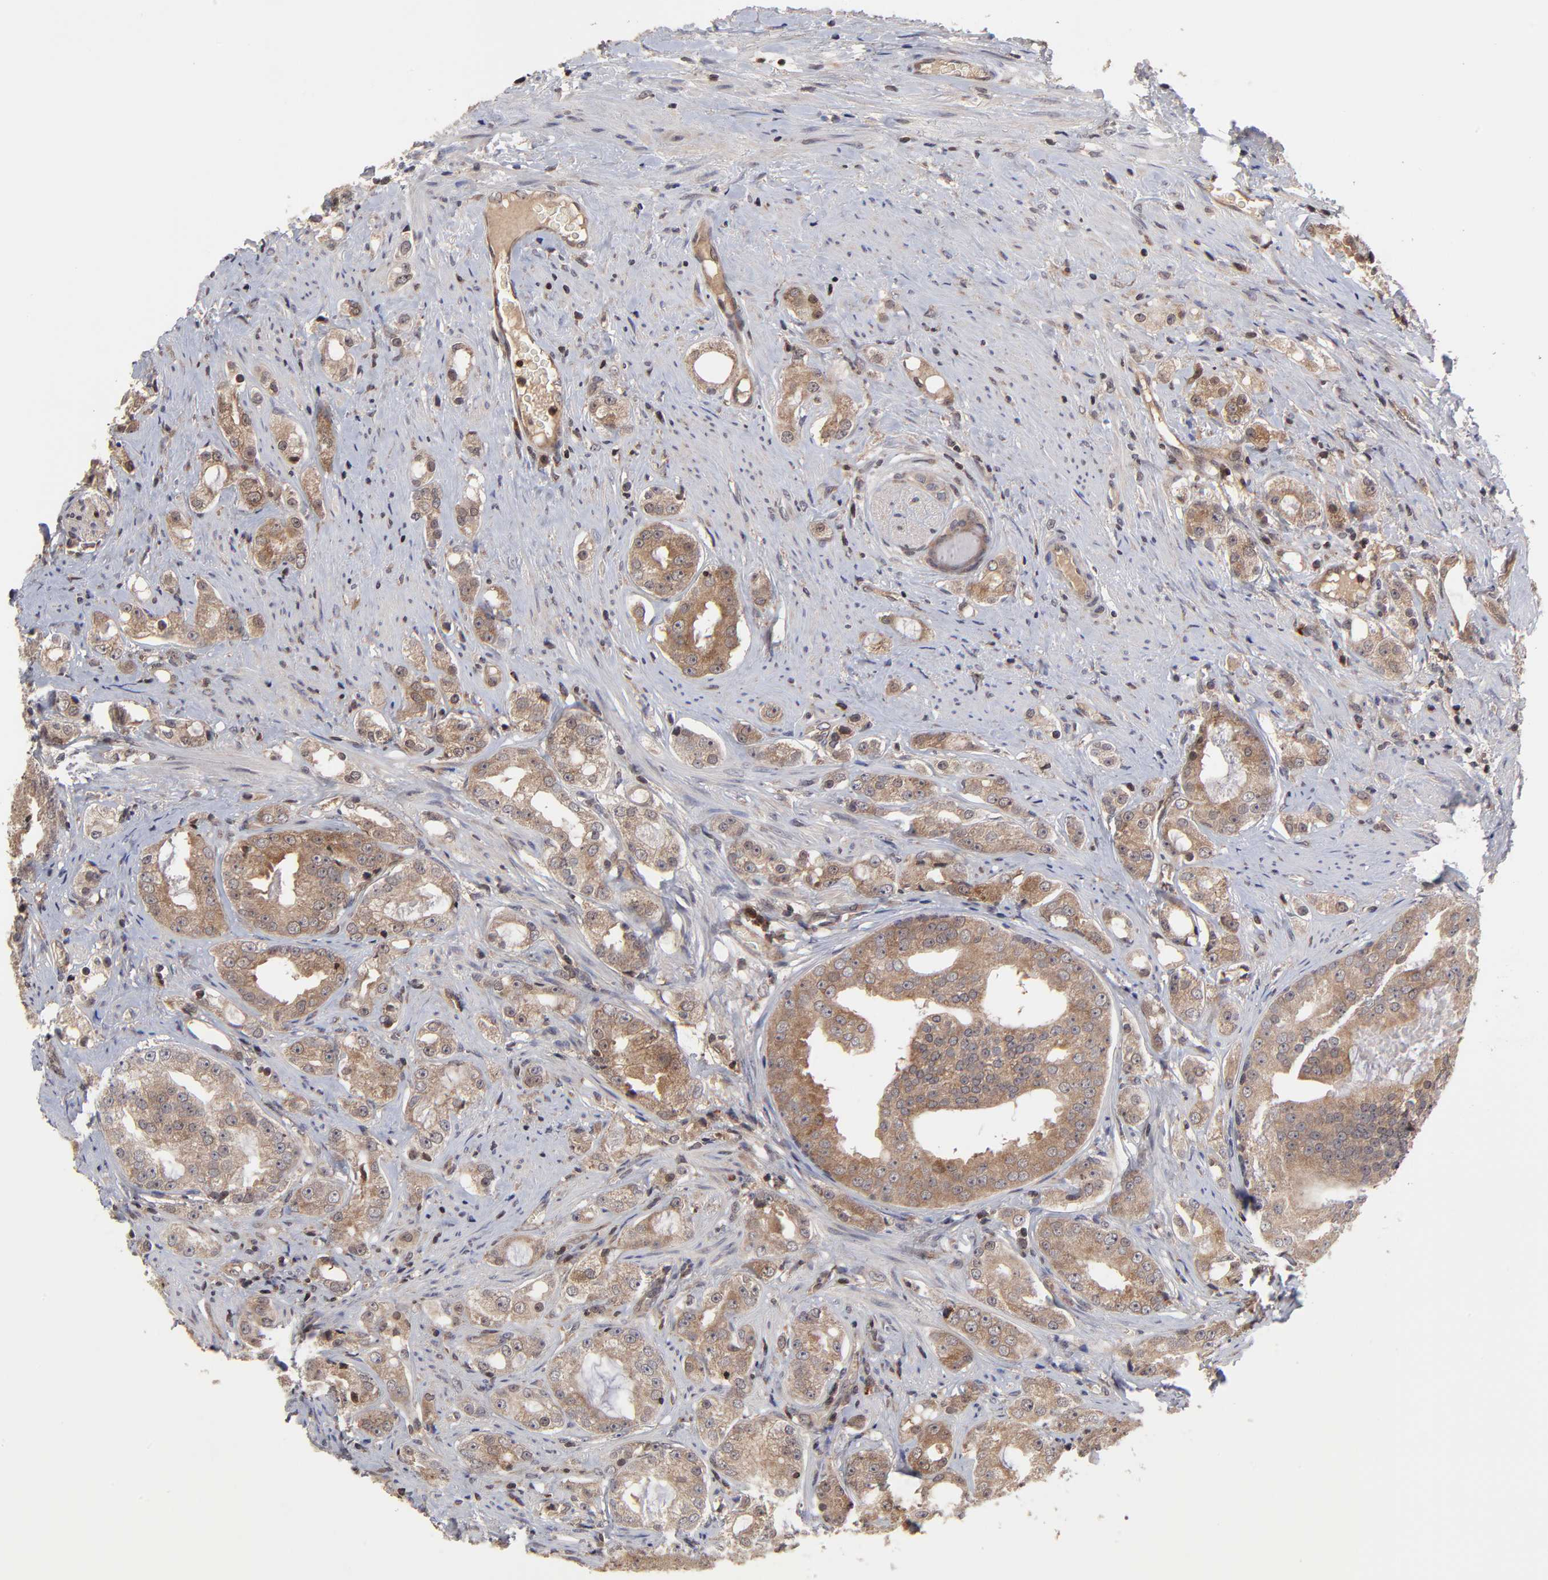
{"staining": {"intensity": "moderate", "quantity": ">75%", "location": "cytoplasmic/membranous"}, "tissue": "prostate cancer", "cell_type": "Tumor cells", "image_type": "cancer", "snomed": [{"axis": "morphology", "description": "Adenocarcinoma, High grade"}, {"axis": "topography", "description": "Prostate"}], "caption": "A brown stain labels moderate cytoplasmic/membranous positivity of a protein in high-grade adenocarcinoma (prostate) tumor cells.", "gene": "UBE2L6", "patient": {"sex": "male", "age": 68}}